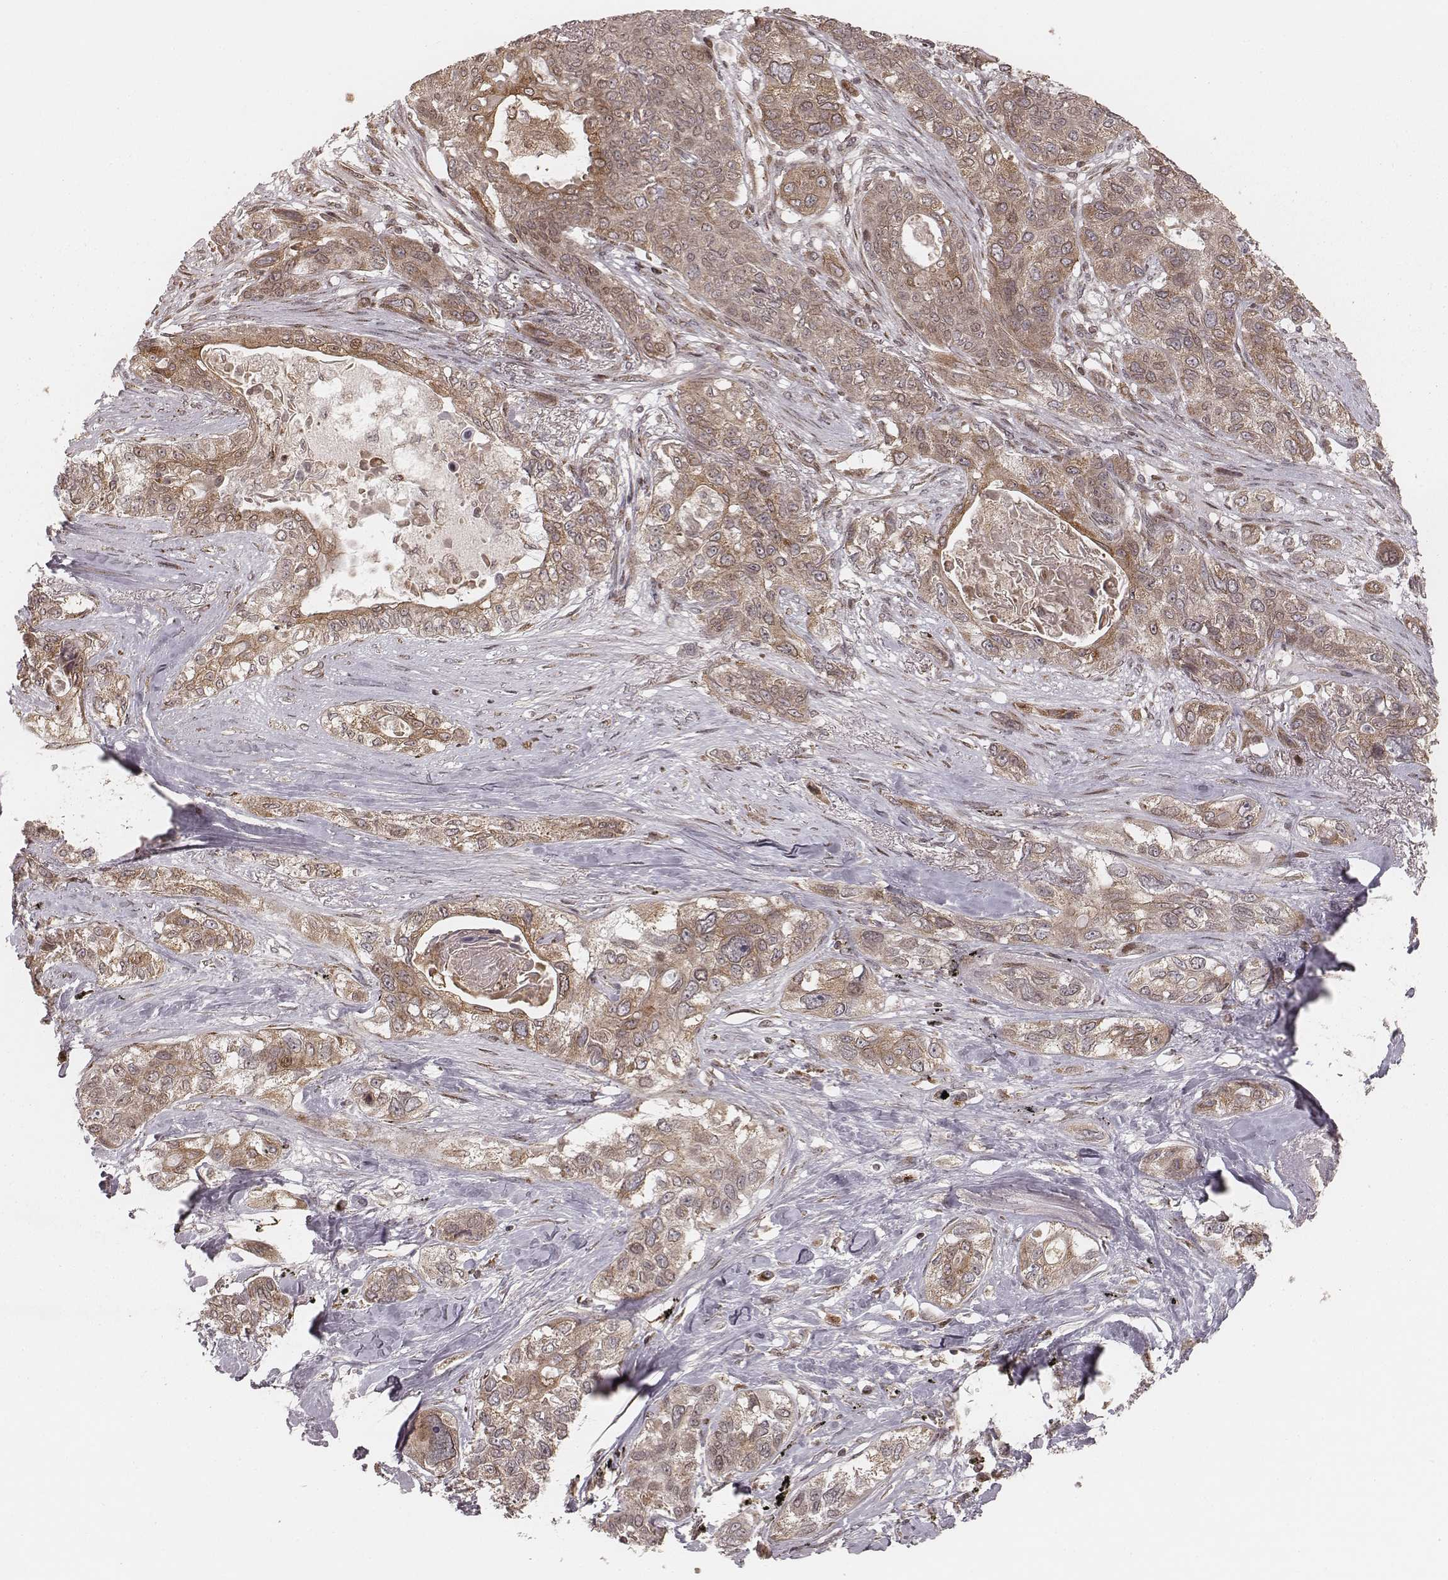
{"staining": {"intensity": "weak", "quantity": ">75%", "location": "cytoplasmic/membranous"}, "tissue": "lung cancer", "cell_type": "Tumor cells", "image_type": "cancer", "snomed": [{"axis": "morphology", "description": "Squamous cell carcinoma, NOS"}, {"axis": "topography", "description": "Lung"}], "caption": "A high-resolution image shows immunohistochemistry (IHC) staining of lung cancer, which shows weak cytoplasmic/membranous staining in approximately >75% of tumor cells.", "gene": "MYO19", "patient": {"sex": "female", "age": 70}}